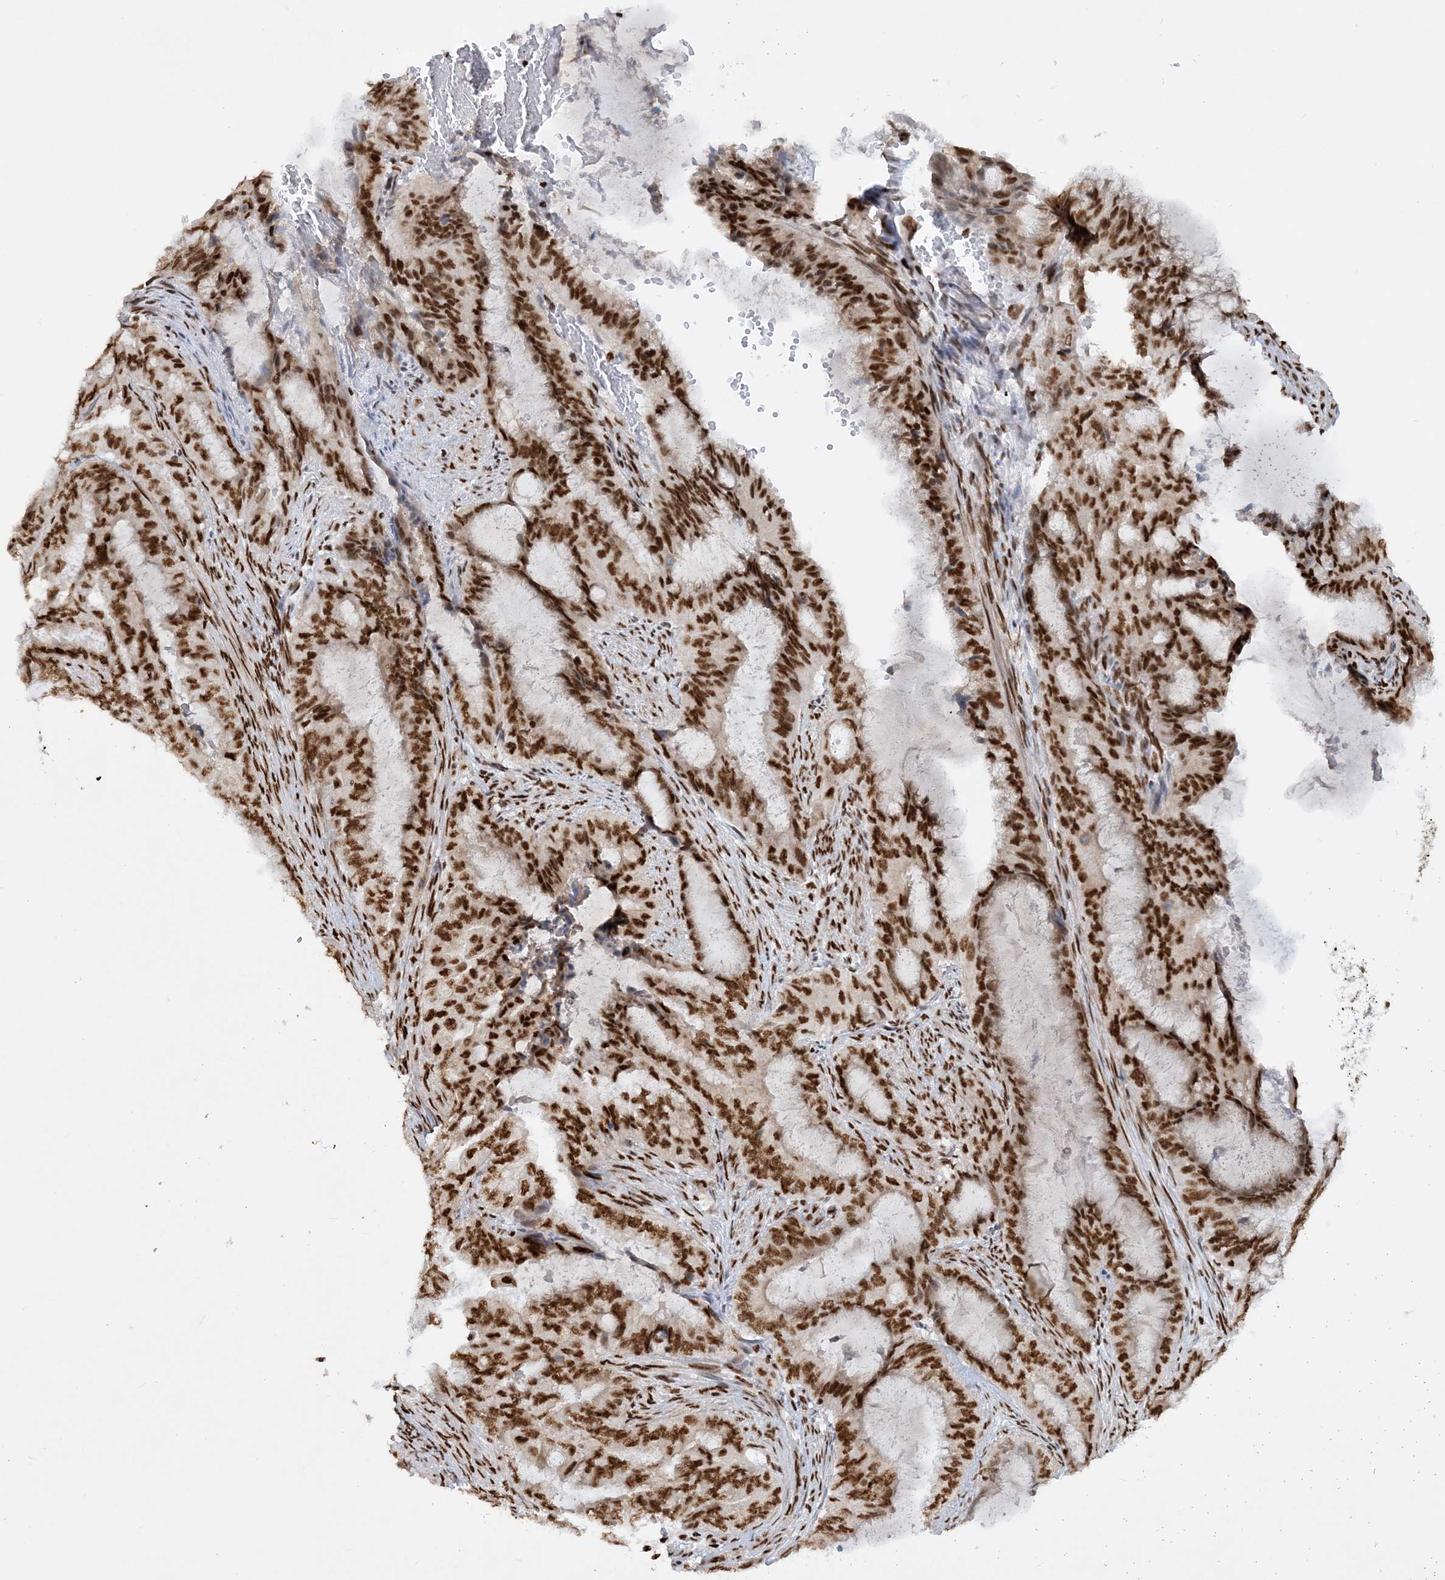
{"staining": {"intensity": "strong", "quantity": ">75%", "location": "nuclear"}, "tissue": "endometrial cancer", "cell_type": "Tumor cells", "image_type": "cancer", "snomed": [{"axis": "morphology", "description": "Adenocarcinoma, NOS"}, {"axis": "topography", "description": "Endometrium"}], "caption": "A brown stain labels strong nuclear positivity of a protein in endometrial cancer tumor cells.", "gene": "DELE1", "patient": {"sex": "female", "age": 51}}